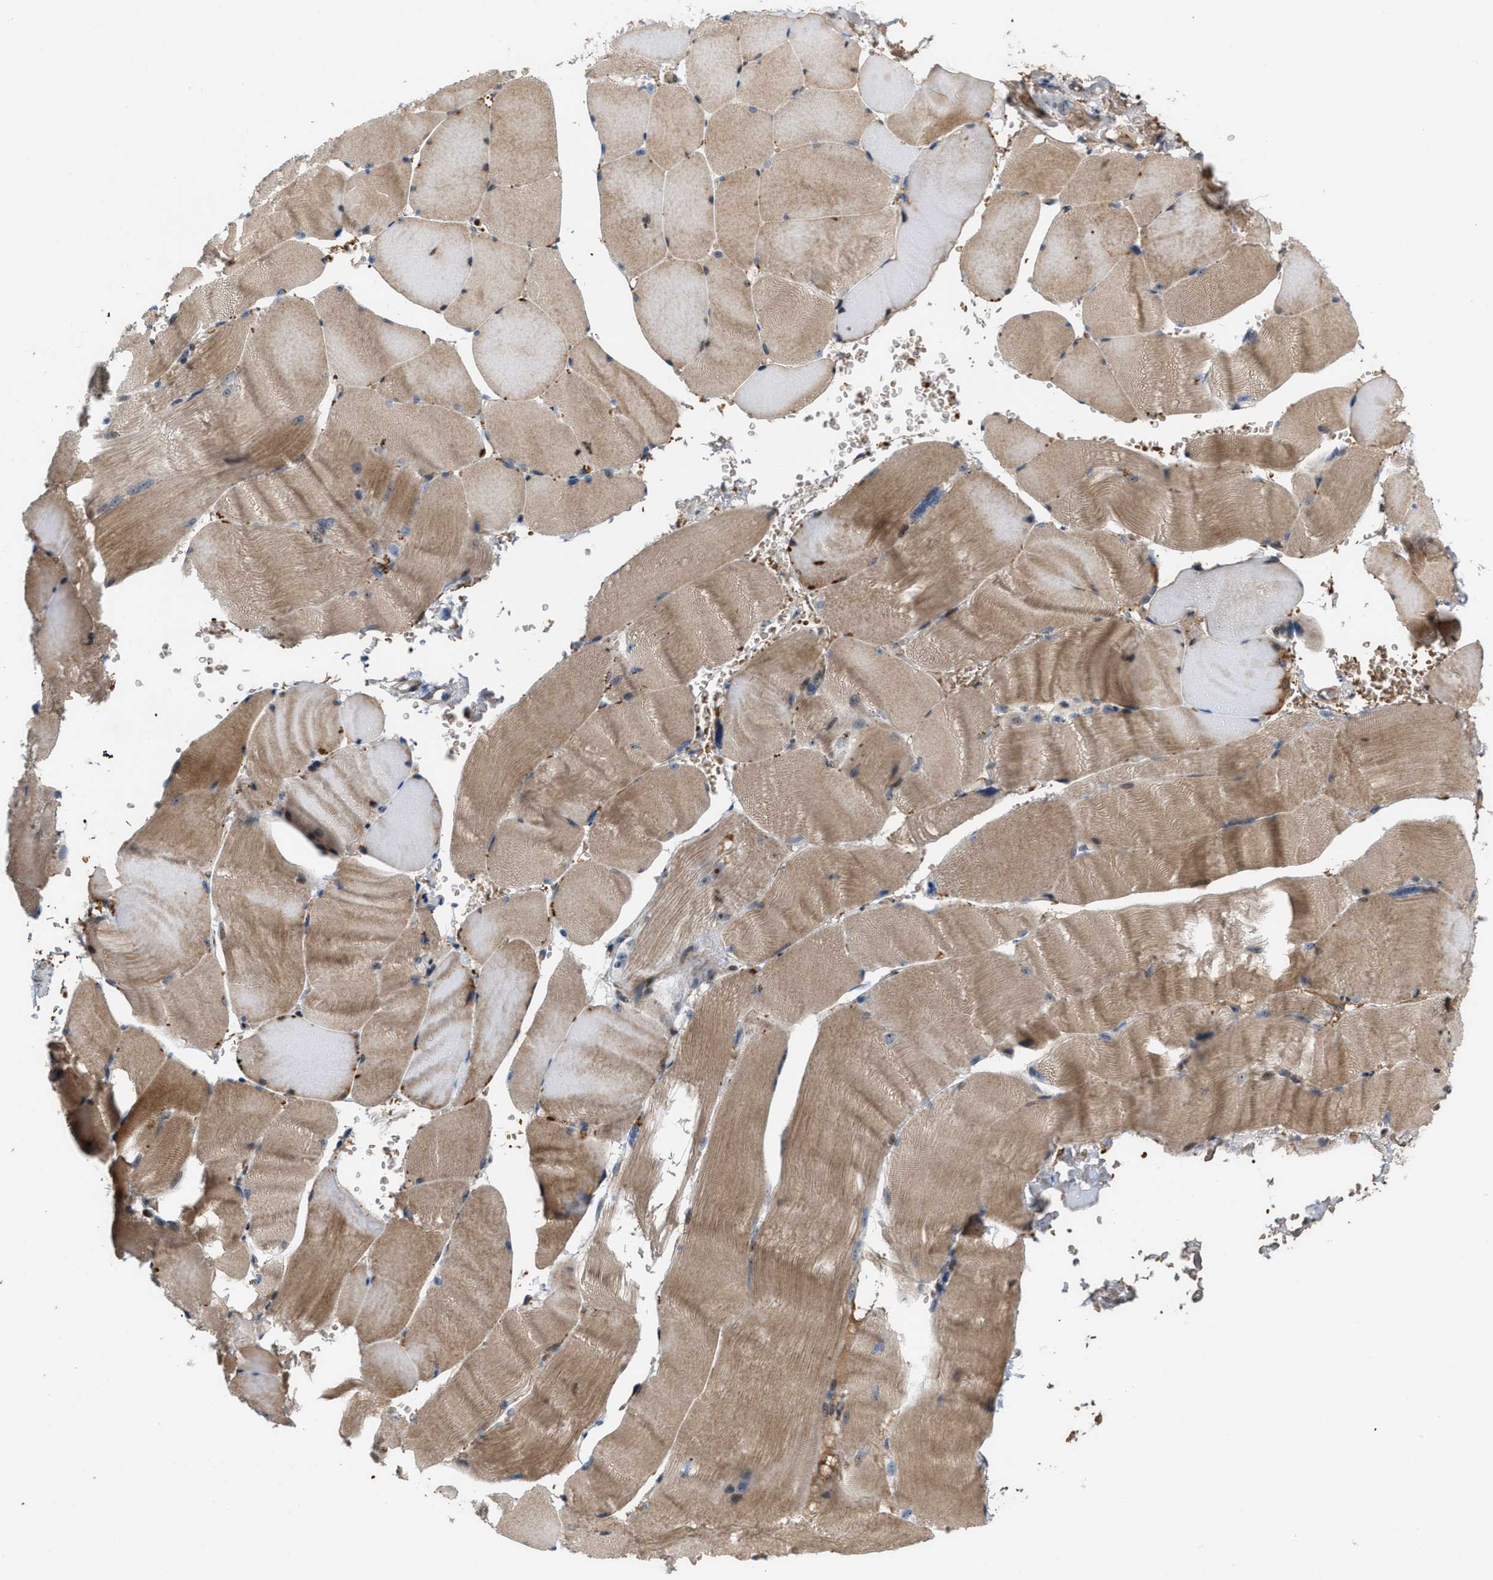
{"staining": {"intensity": "moderate", "quantity": ">75%", "location": "cytoplasmic/membranous"}, "tissue": "skeletal muscle", "cell_type": "Myocytes", "image_type": "normal", "snomed": [{"axis": "morphology", "description": "Normal tissue, NOS"}, {"axis": "topography", "description": "Skin"}, {"axis": "topography", "description": "Skeletal muscle"}], "caption": "Protein staining by IHC exhibits moderate cytoplasmic/membranous staining in about >75% of myocytes in unremarkable skeletal muscle. Nuclei are stained in blue.", "gene": "POLR1F", "patient": {"sex": "male", "age": 83}}